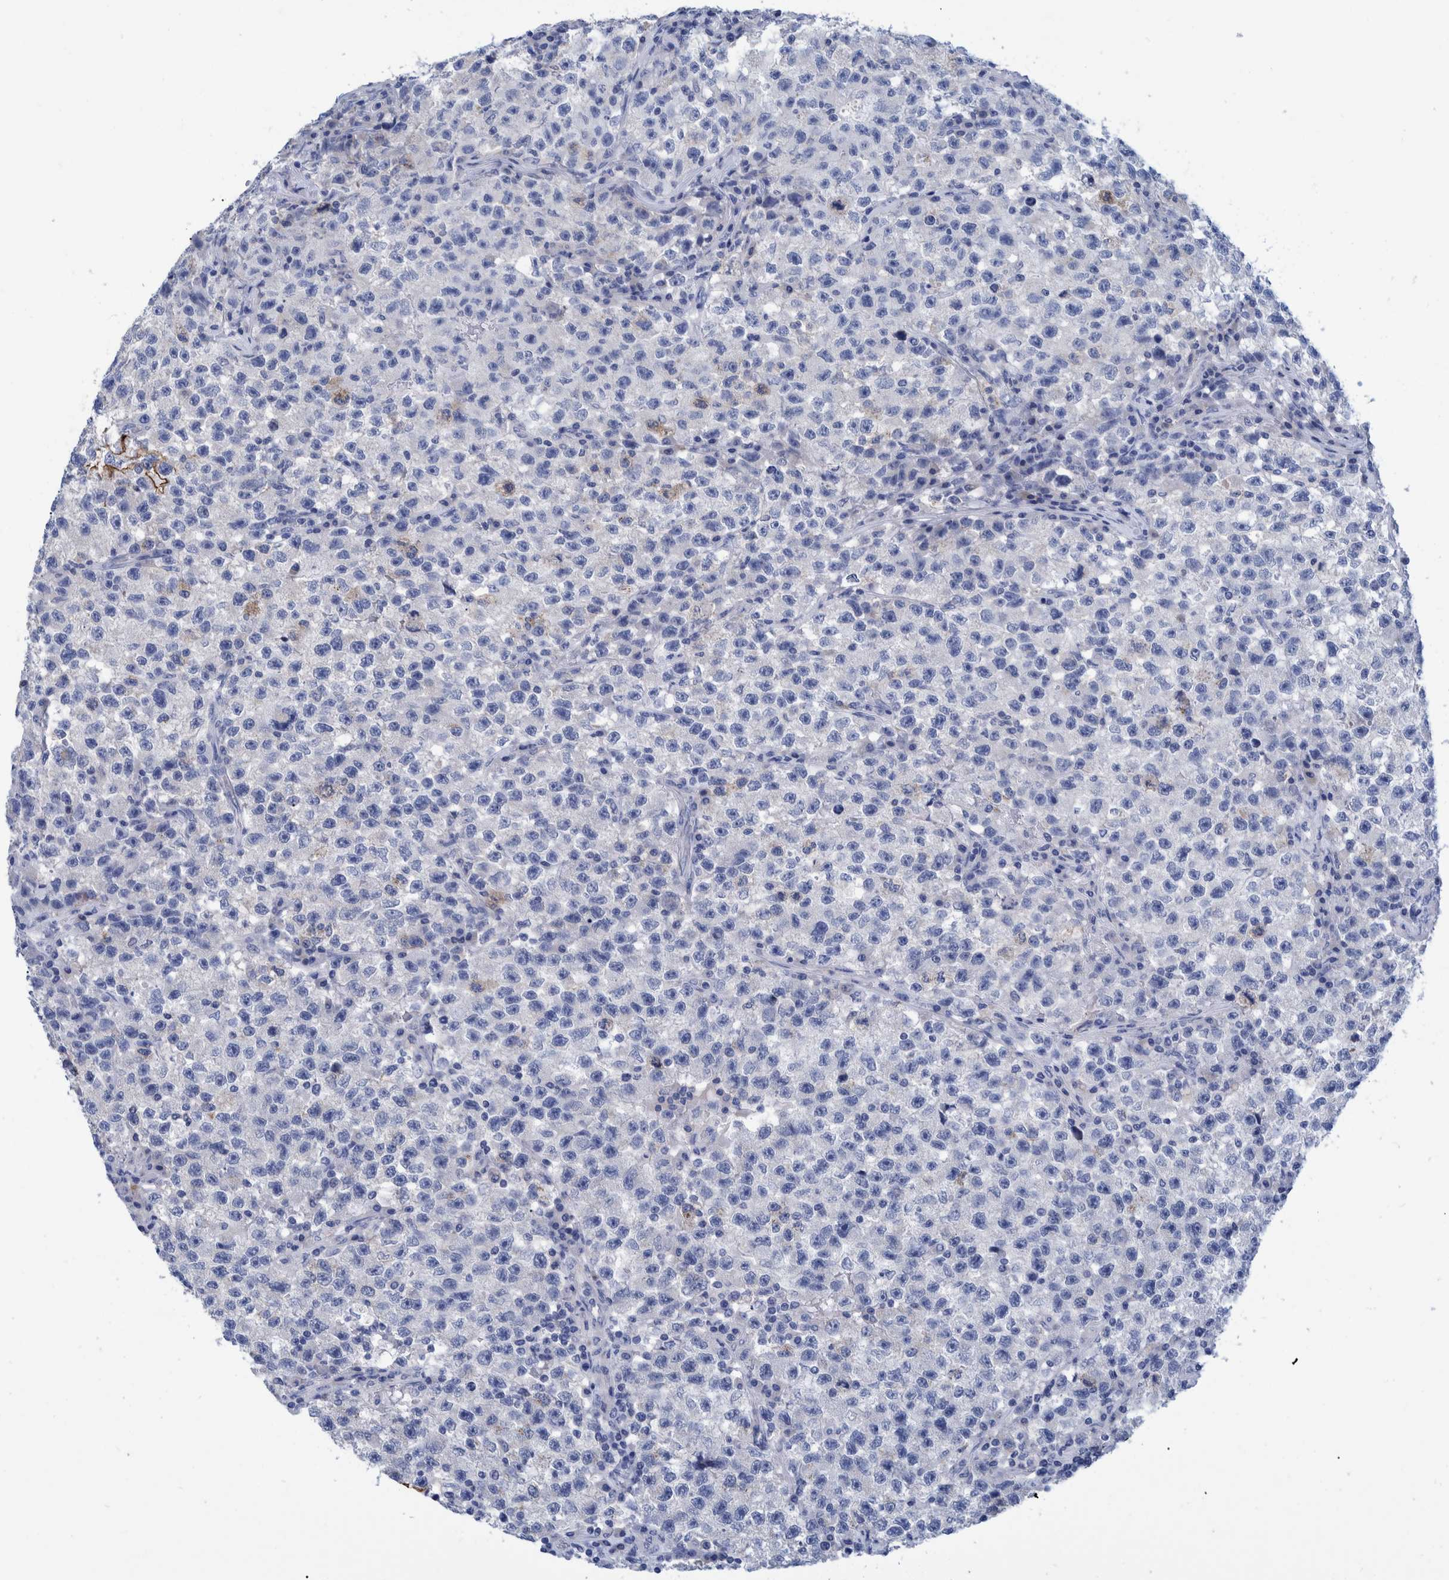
{"staining": {"intensity": "negative", "quantity": "none", "location": "none"}, "tissue": "testis cancer", "cell_type": "Tumor cells", "image_type": "cancer", "snomed": [{"axis": "morphology", "description": "Seminoma, NOS"}, {"axis": "topography", "description": "Testis"}], "caption": "This is an immunohistochemistry histopathology image of human testis seminoma. There is no staining in tumor cells.", "gene": "MKS1", "patient": {"sex": "male", "age": 22}}